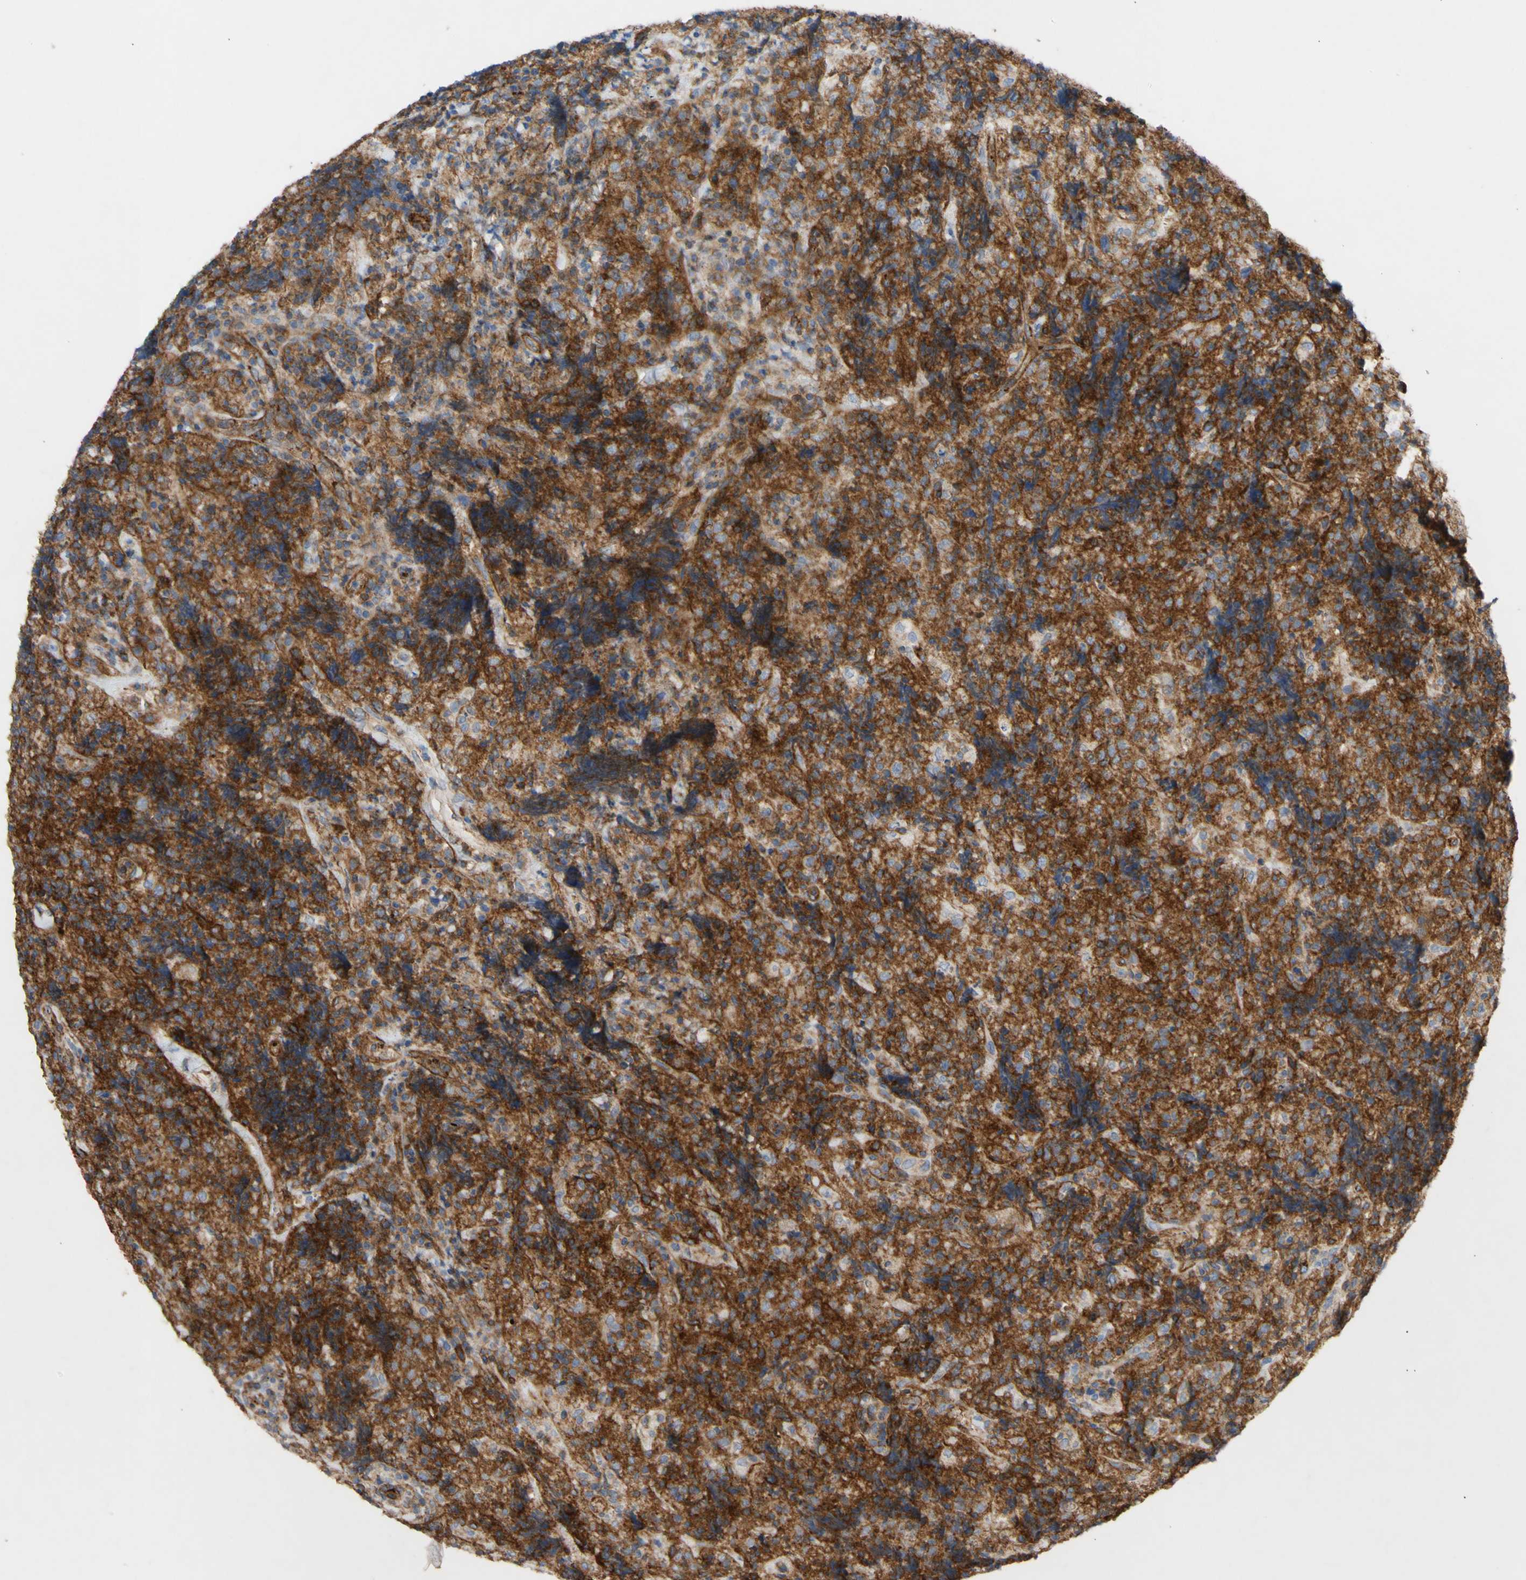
{"staining": {"intensity": "strong", "quantity": ">75%", "location": "cytoplasmic/membranous"}, "tissue": "lymphoma", "cell_type": "Tumor cells", "image_type": "cancer", "snomed": [{"axis": "morphology", "description": "Malignant lymphoma, non-Hodgkin's type, High grade"}, {"axis": "topography", "description": "Tonsil"}], "caption": "Lymphoma stained for a protein displays strong cytoplasmic/membranous positivity in tumor cells.", "gene": "ATP2A3", "patient": {"sex": "female", "age": 36}}